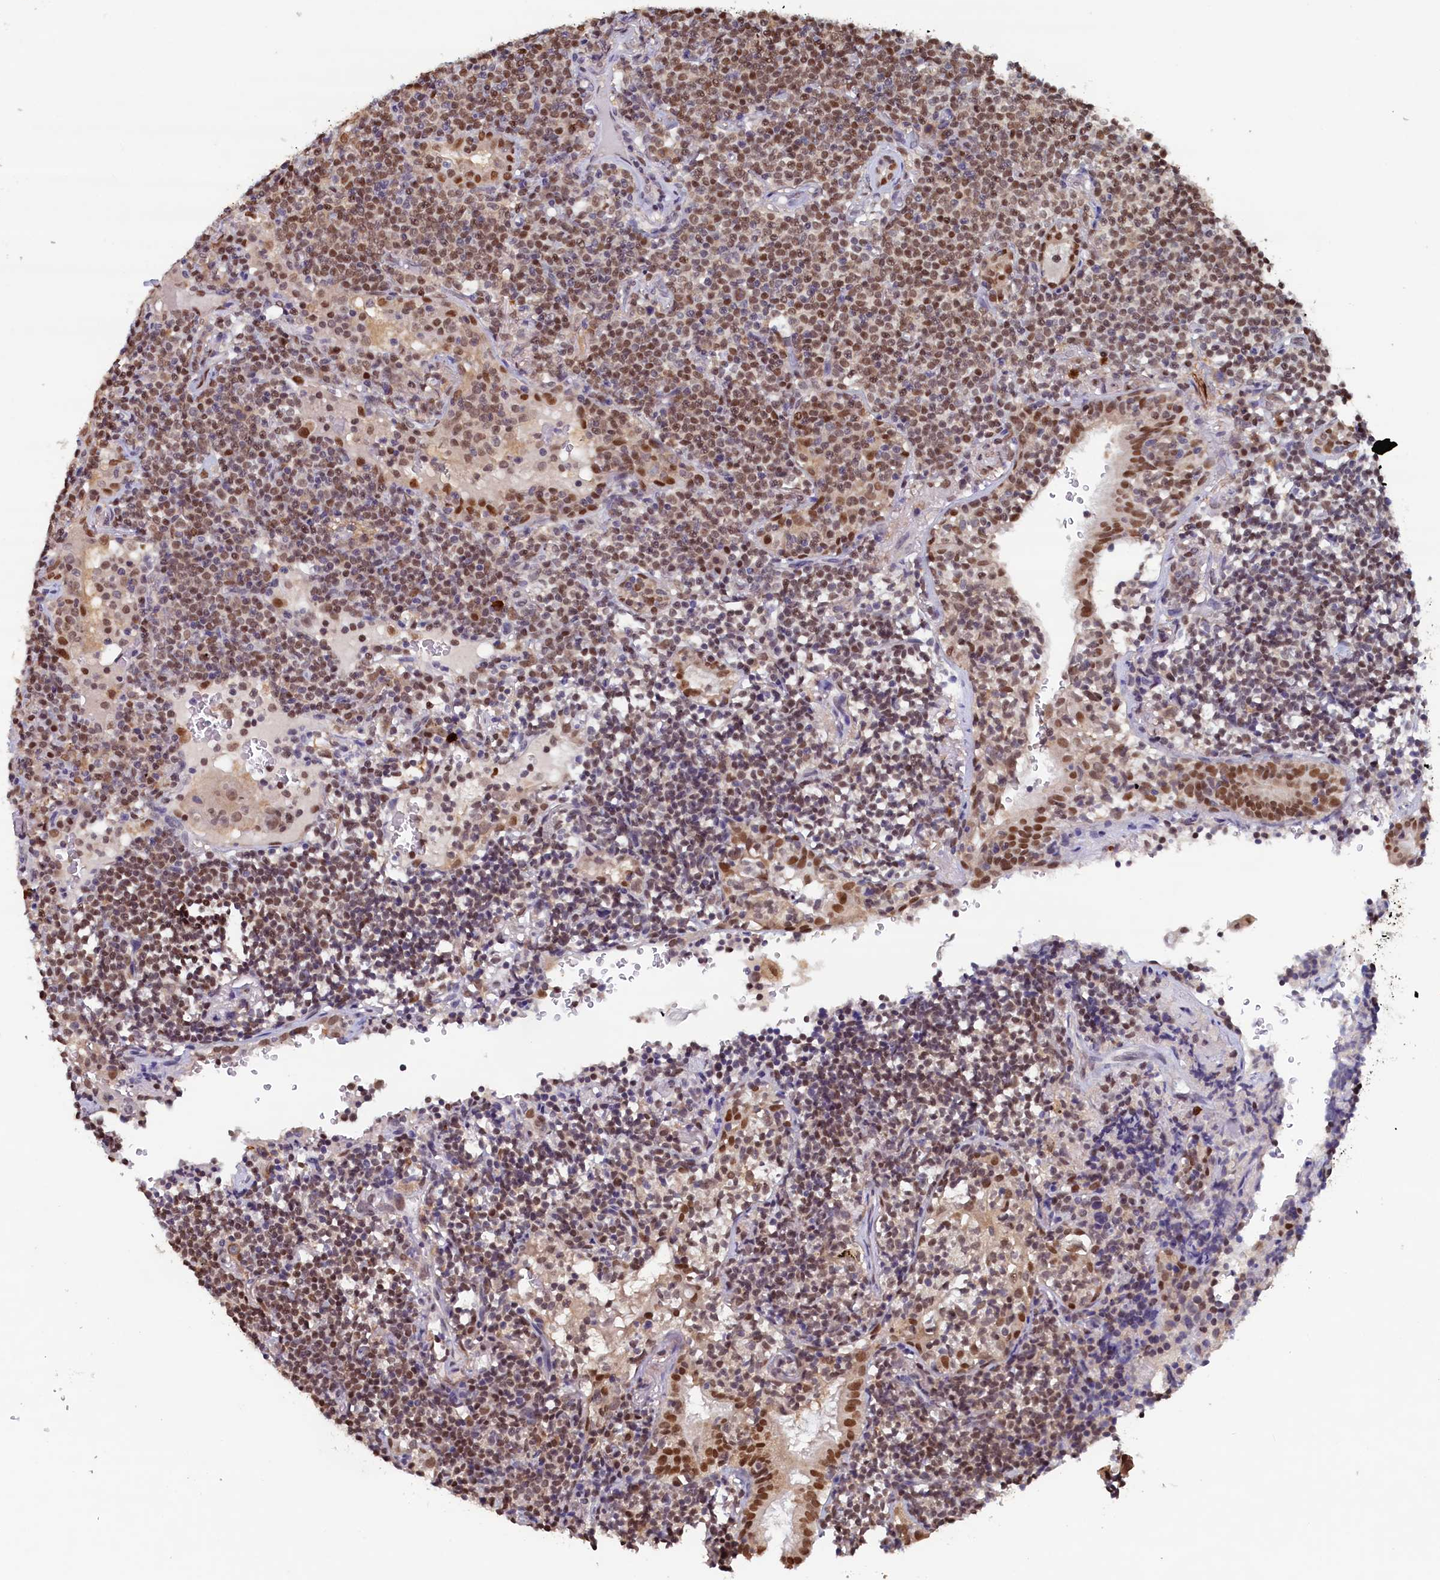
{"staining": {"intensity": "moderate", "quantity": ">75%", "location": "nuclear"}, "tissue": "lymphoma", "cell_type": "Tumor cells", "image_type": "cancer", "snomed": [{"axis": "morphology", "description": "Malignant lymphoma, non-Hodgkin's type, Low grade"}, {"axis": "topography", "description": "Lung"}], "caption": "Protein staining of lymphoma tissue displays moderate nuclear staining in approximately >75% of tumor cells. (Stains: DAB (3,3'-diaminobenzidine) in brown, nuclei in blue, Microscopy: brightfield microscopy at high magnification).", "gene": "AHCY", "patient": {"sex": "female", "age": 71}}